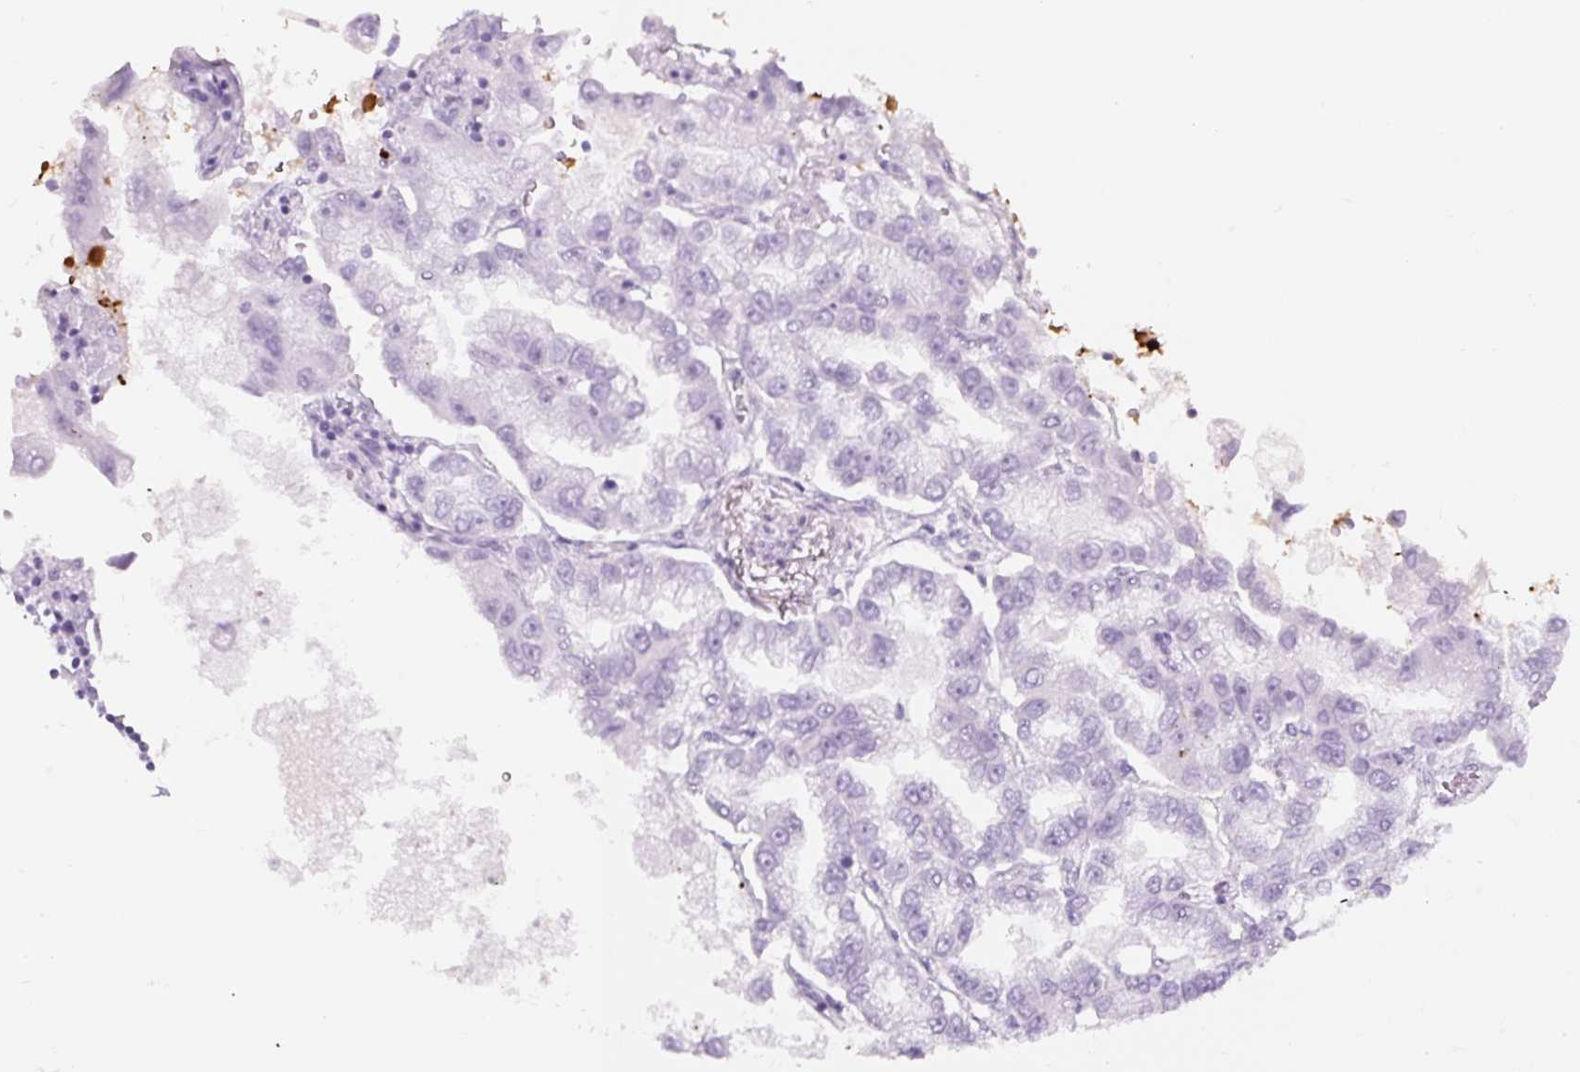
{"staining": {"intensity": "negative", "quantity": "none", "location": "none"}, "tissue": "lung cancer", "cell_type": "Tumor cells", "image_type": "cancer", "snomed": [{"axis": "morphology", "description": "Adenocarcinoma, NOS"}, {"axis": "topography", "description": "Lung"}], "caption": "There is no significant positivity in tumor cells of adenocarcinoma (lung).", "gene": "APOA1", "patient": {"sex": "female", "age": 54}}